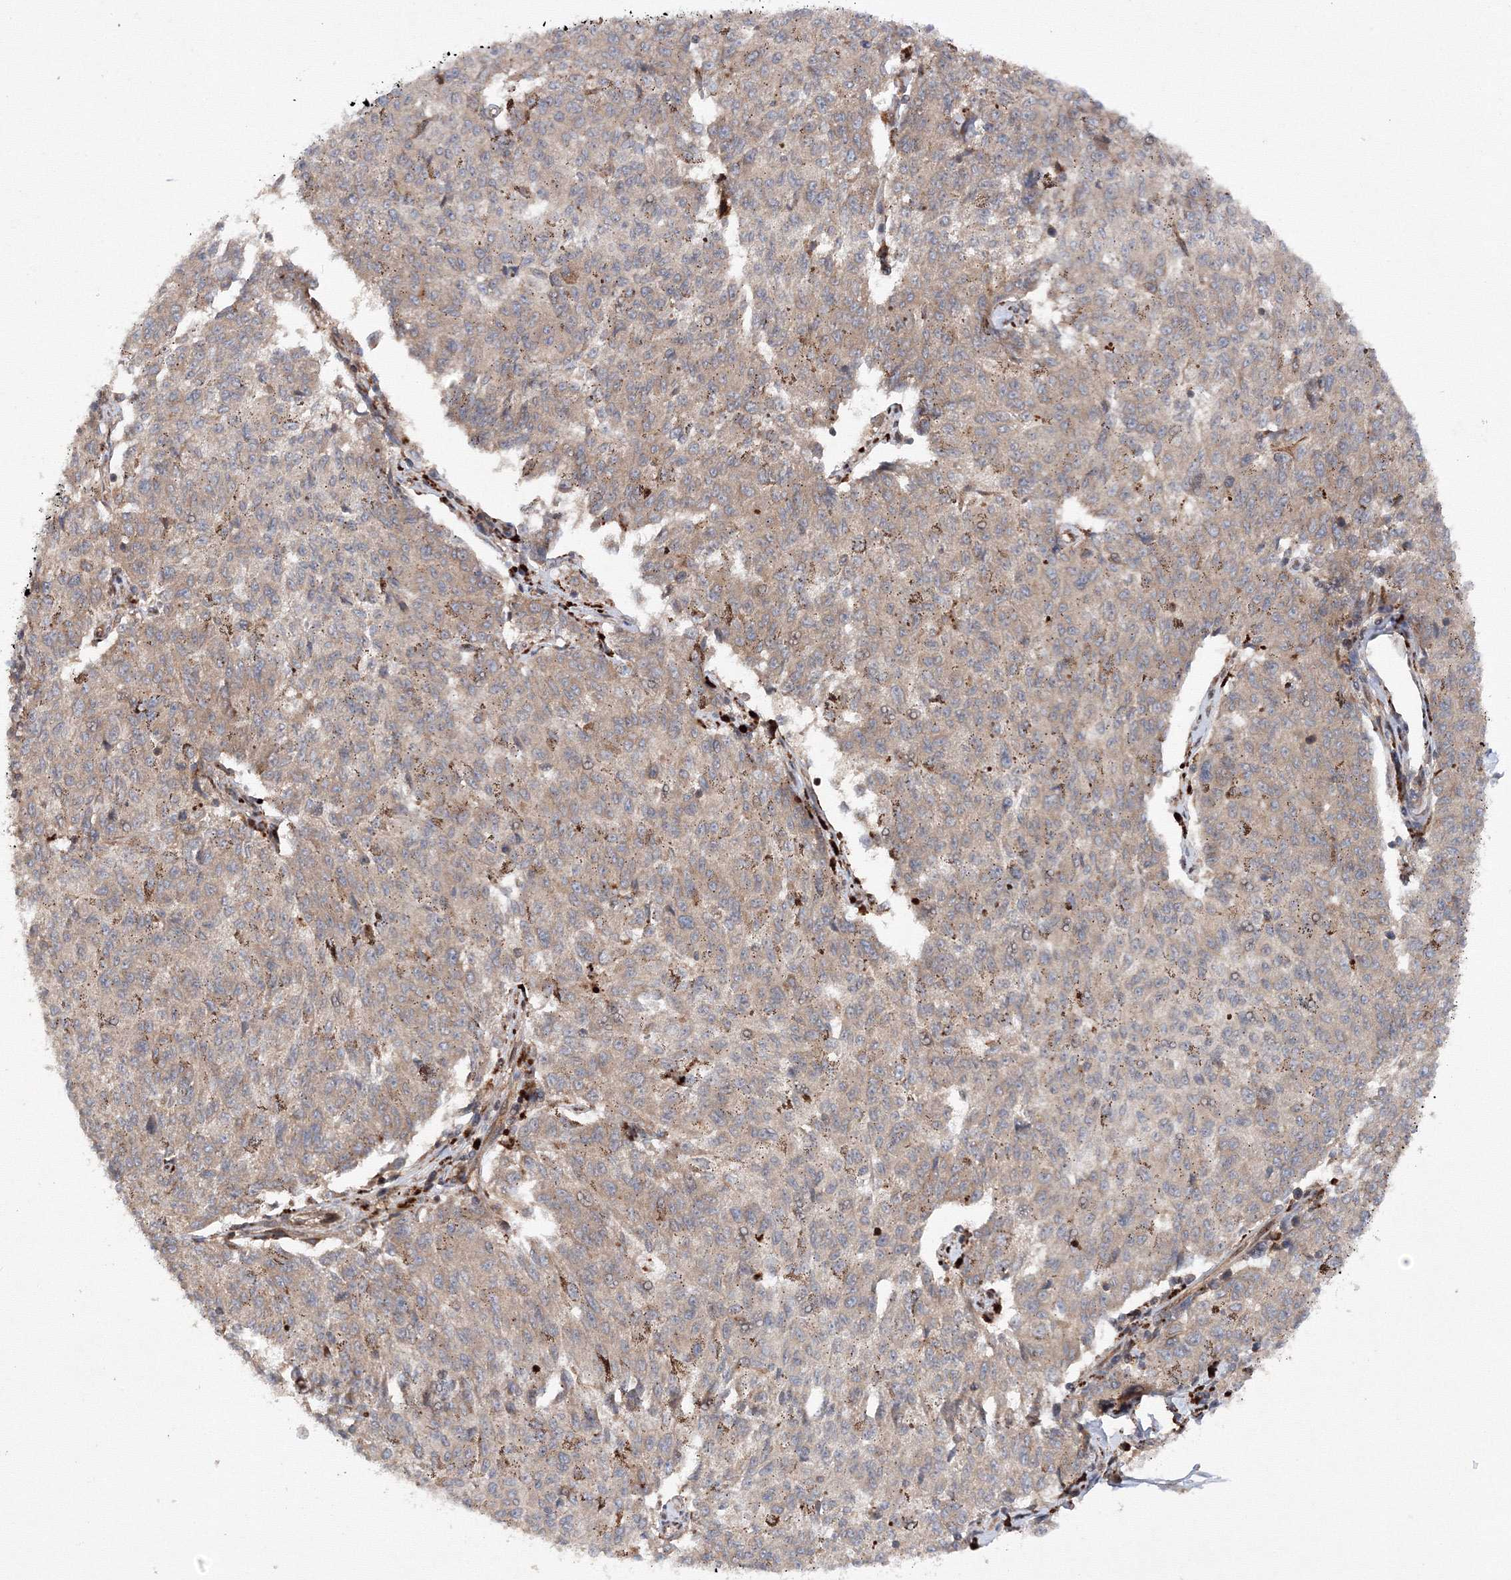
{"staining": {"intensity": "weak", "quantity": "<25%", "location": "cytoplasmic/membranous"}, "tissue": "melanoma", "cell_type": "Tumor cells", "image_type": "cancer", "snomed": [{"axis": "morphology", "description": "Malignant melanoma, NOS"}, {"axis": "topography", "description": "Skin"}], "caption": "An image of human melanoma is negative for staining in tumor cells.", "gene": "DCTD", "patient": {"sex": "female", "age": 72}}